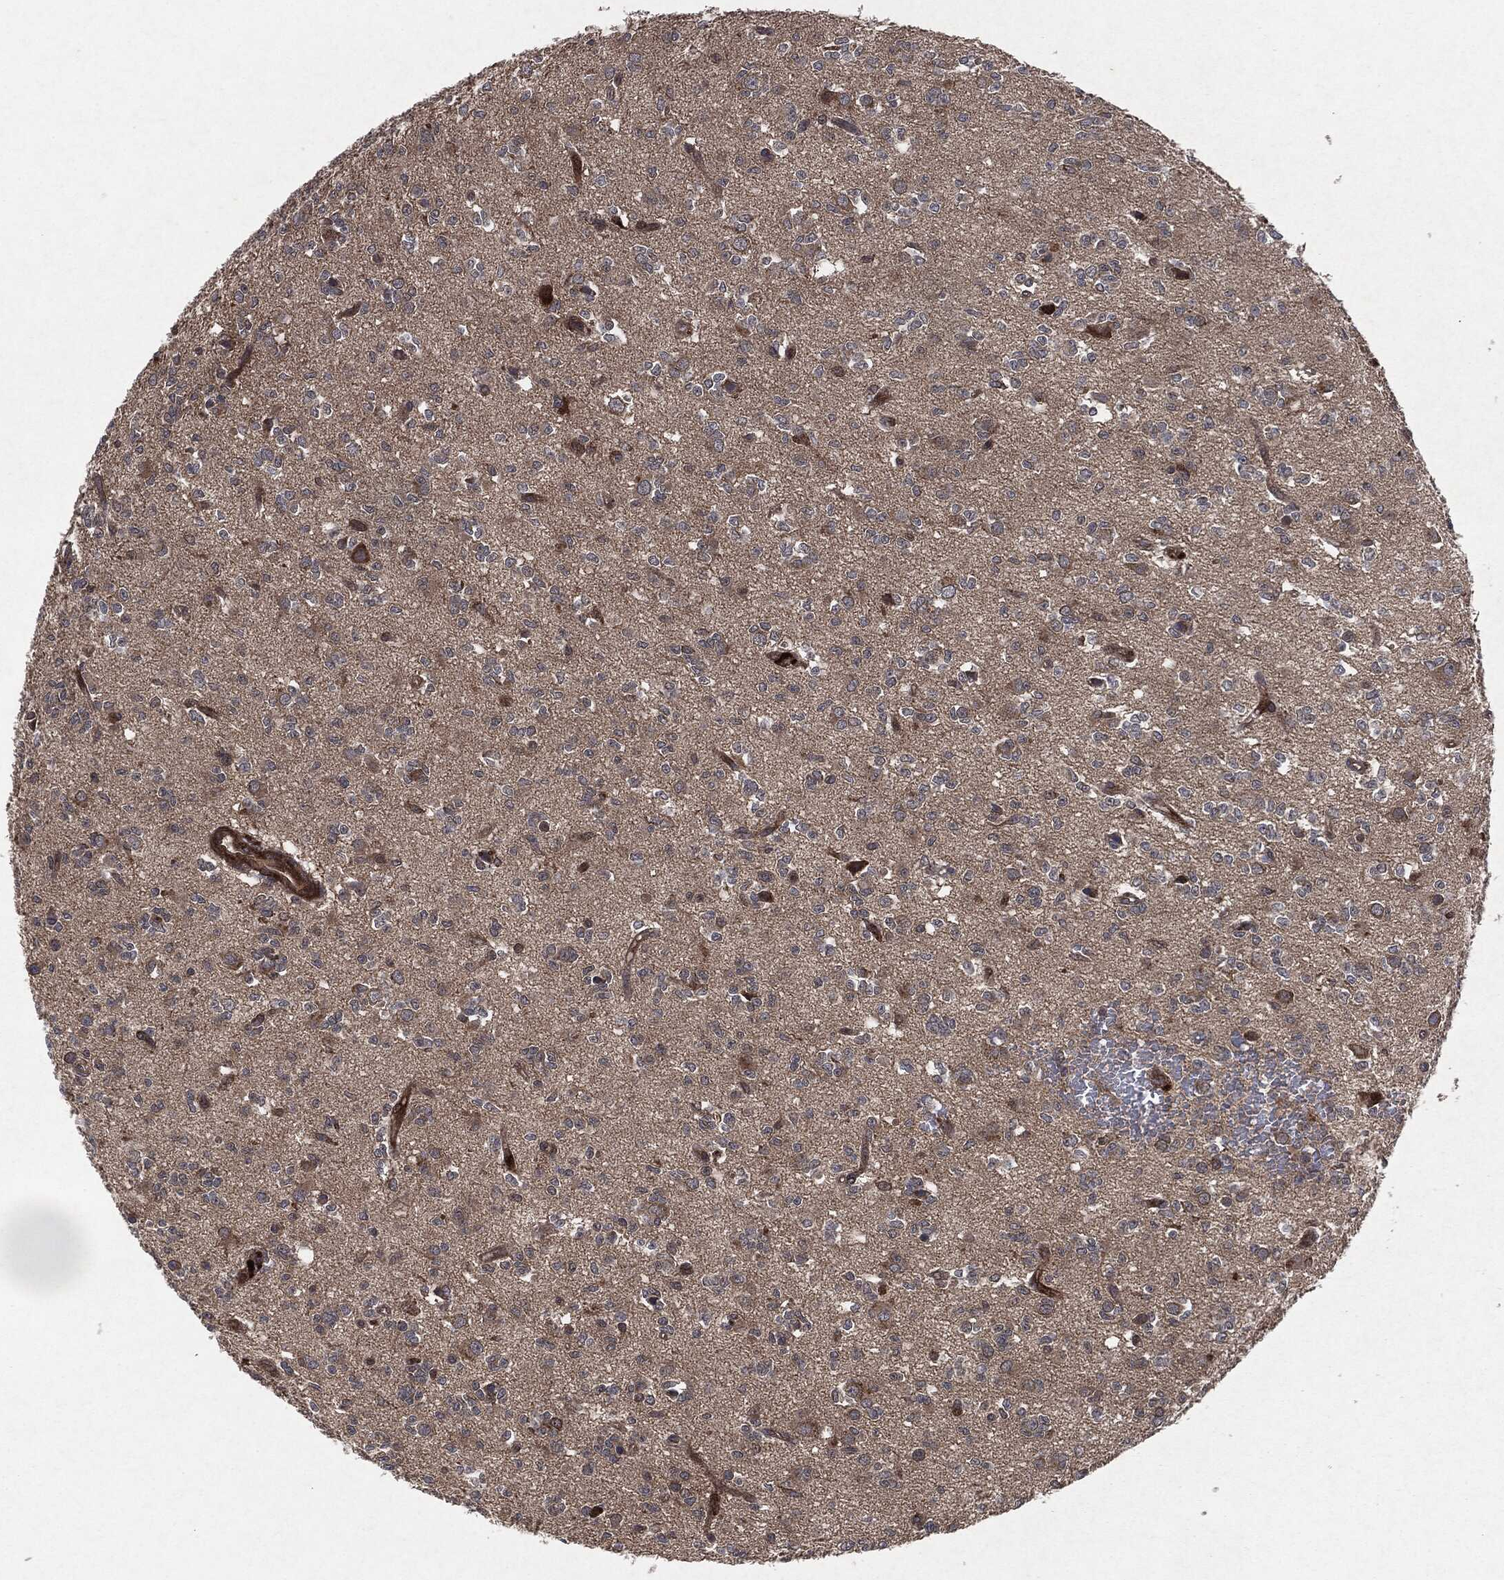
{"staining": {"intensity": "negative", "quantity": "none", "location": "none"}, "tissue": "glioma", "cell_type": "Tumor cells", "image_type": "cancer", "snomed": [{"axis": "morphology", "description": "Glioma, malignant, Low grade"}, {"axis": "topography", "description": "Brain"}], "caption": "Immunohistochemistry of human glioma demonstrates no positivity in tumor cells.", "gene": "RAF1", "patient": {"sex": "female", "age": 45}}